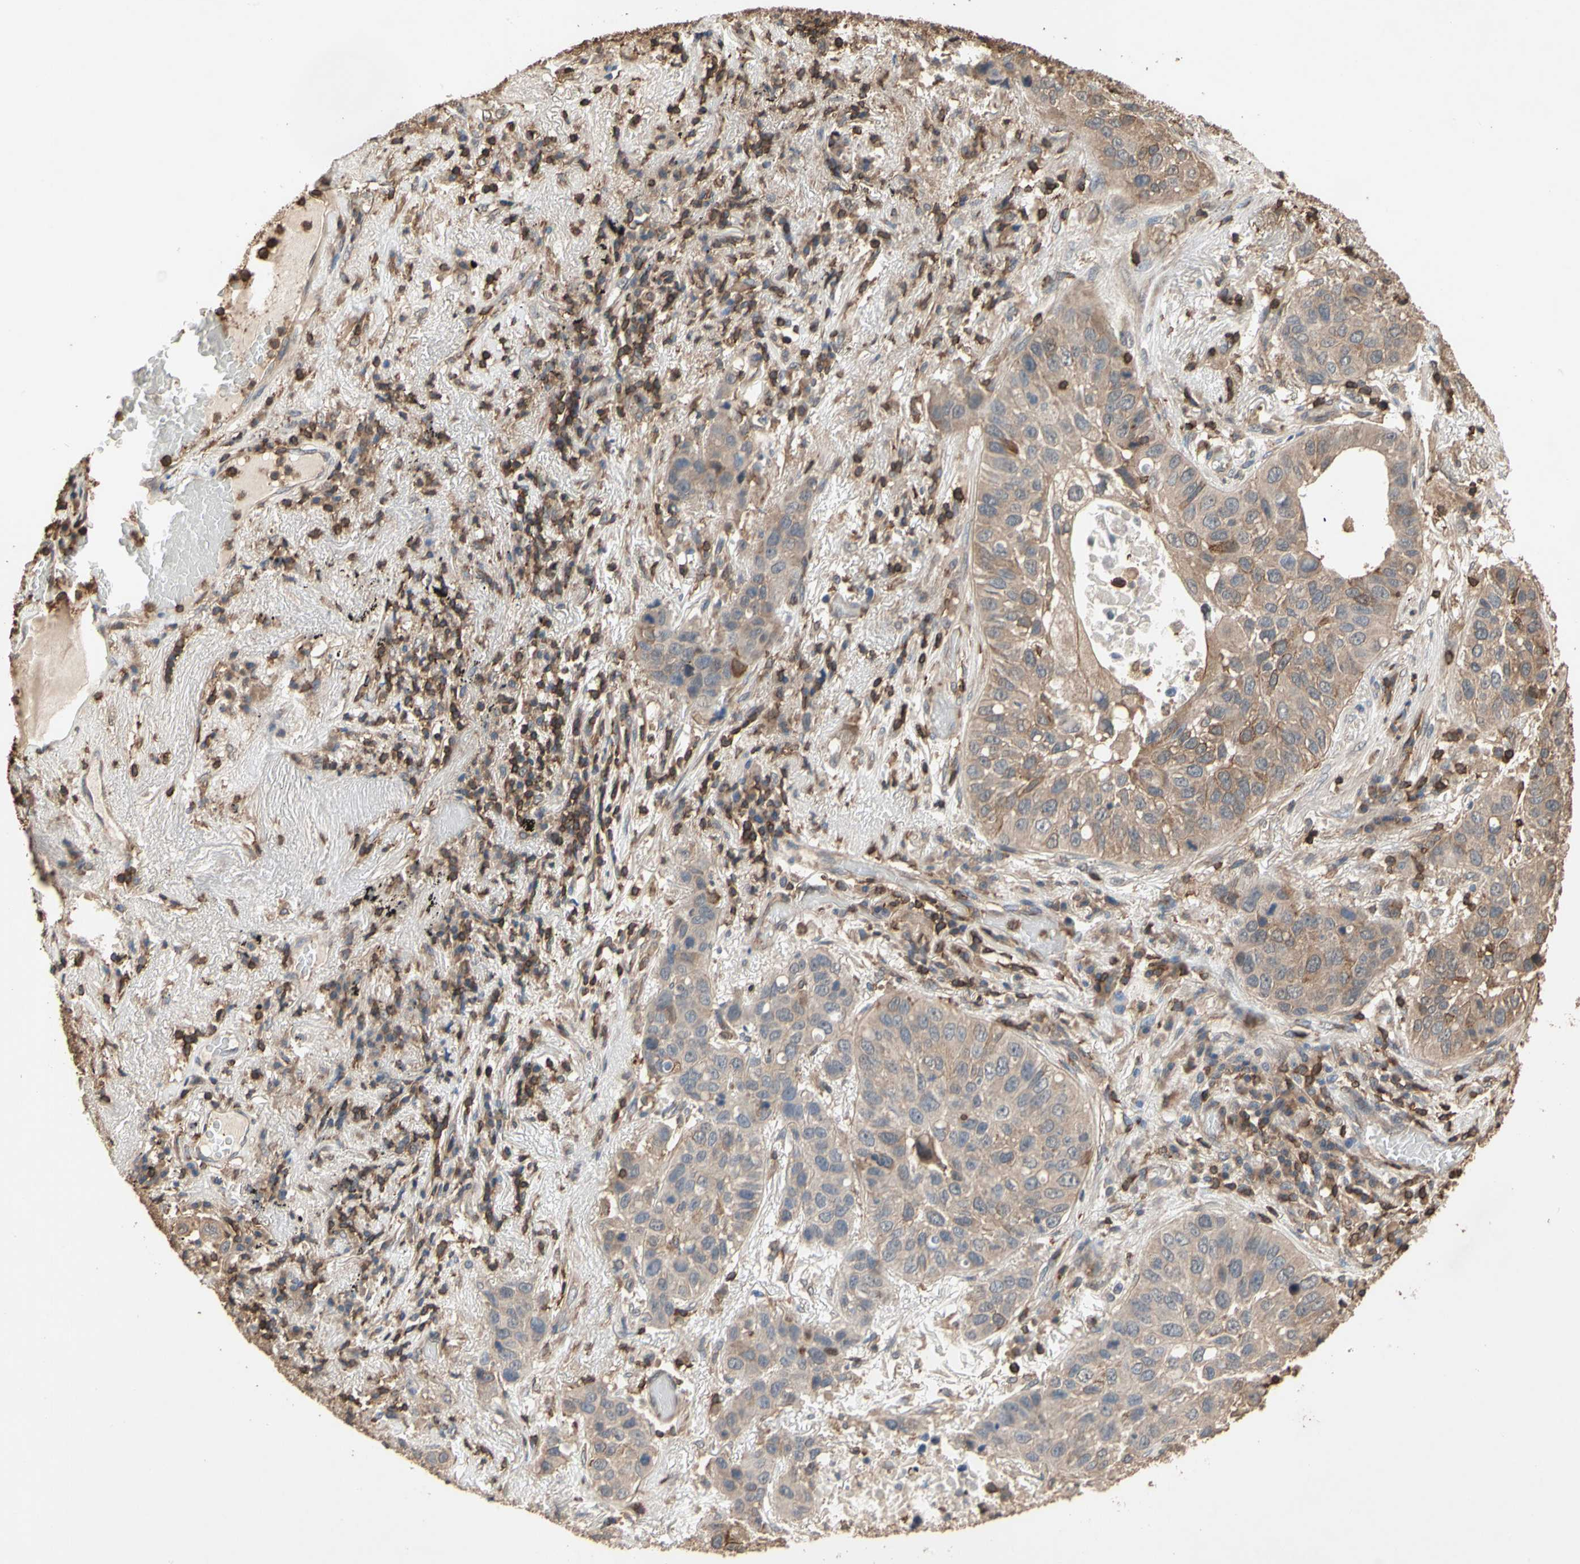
{"staining": {"intensity": "weak", "quantity": "25%-75%", "location": "cytoplasmic/membranous"}, "tissue": "lung cancer", "cell_type": "Tumor cells", "image_type": "cancer", "snomed": [{"axis": "morphology", "description": "Squamous cell carcinoma, NOS"}, {"axis": "topography", "description": "Lung"}], "caption": "Immunohistochemistry (DAB) staining of human lung cancer exhibits weak cytoplasmic/membranous protein expression in about 25%-75% of tumor cells.", "gene": "MAP3K10", "patient": {"sex": "male", "age": 57}}